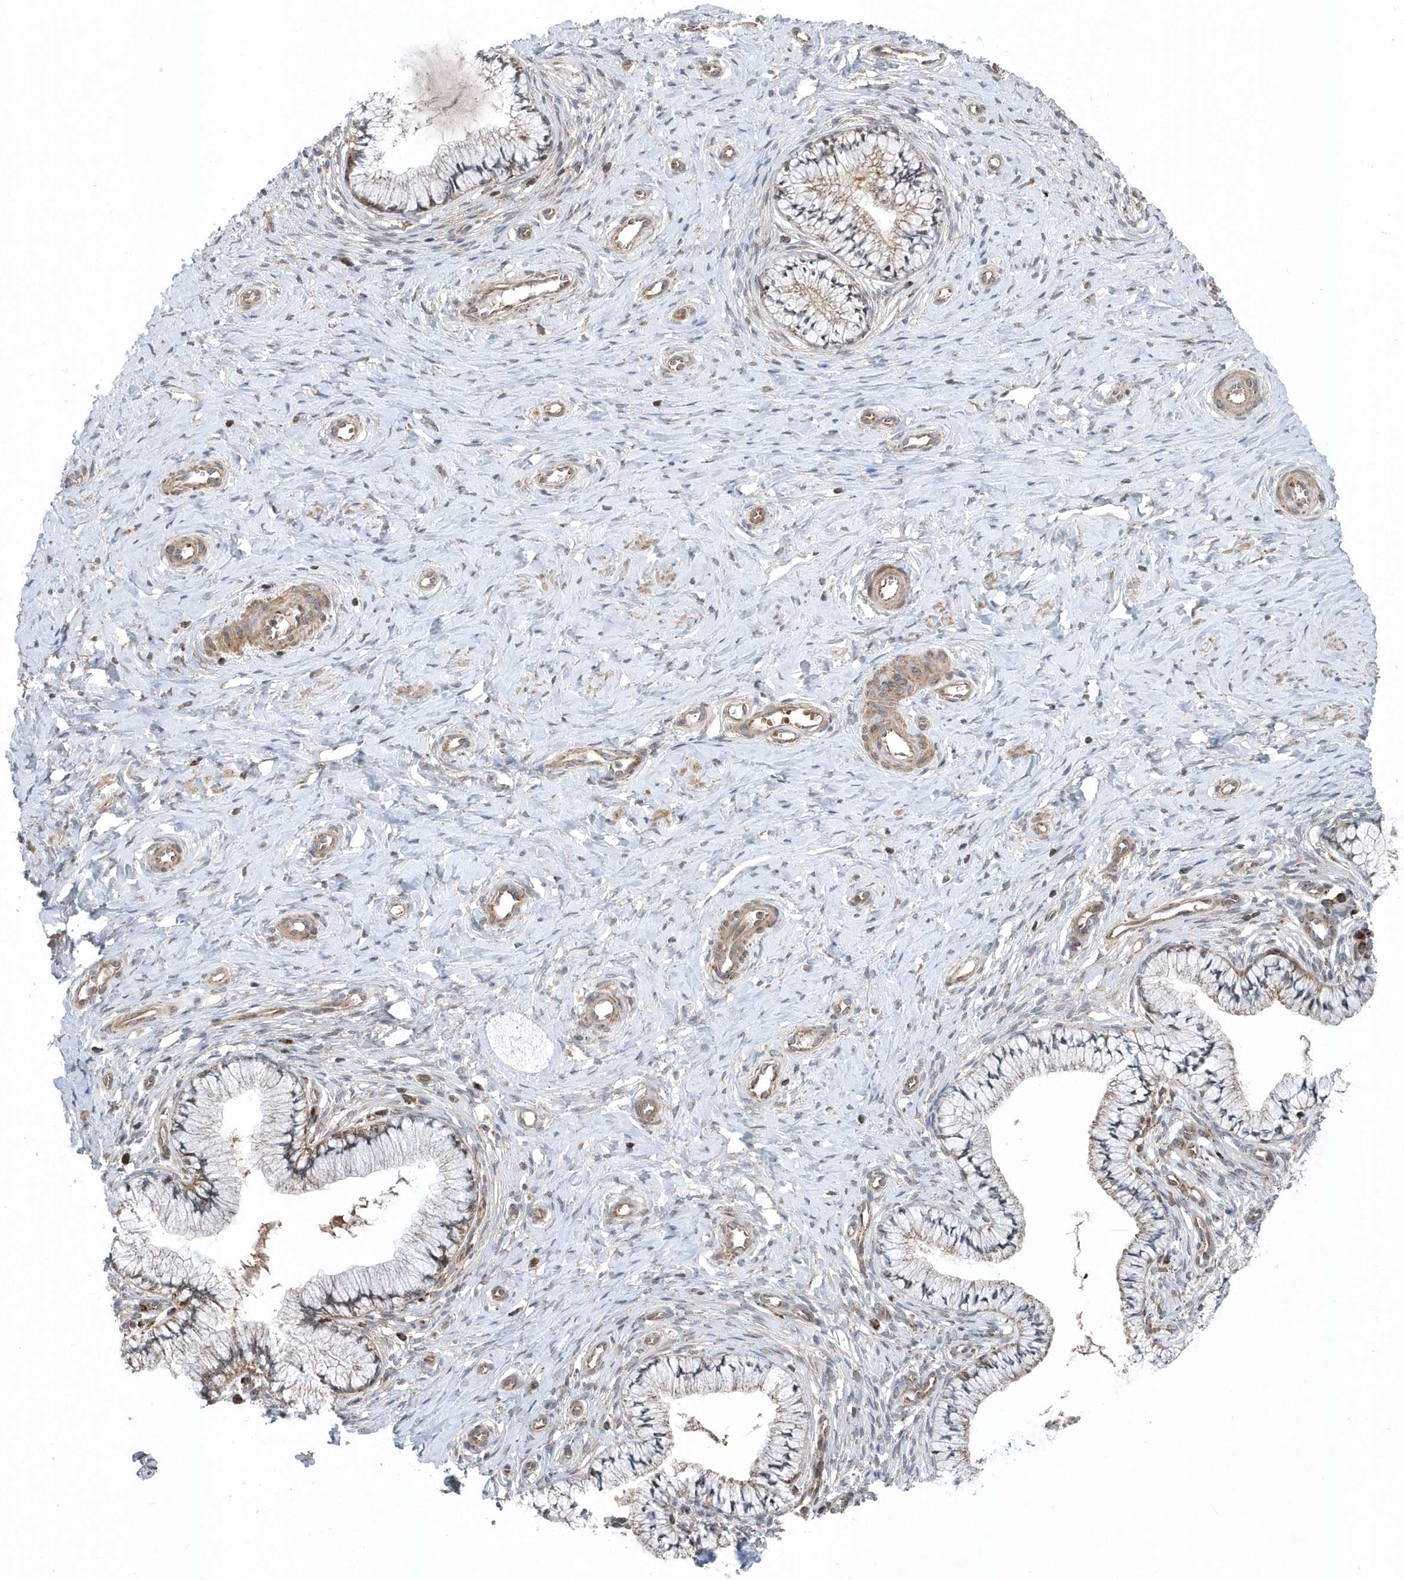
{"staining": {"intensity": "moderate", "quantity": "25%-75%", "location": "cytoplasmic/membranous"}, "tissue": "cervix", "cell_type": "Glandular cells", "image_type": "normal", "snomed": [{"axis": "morphology", "description": "Normal tissue, NOS"}, {"axis": "topography", "description": "Cervix"}], "caption": "The image reveals immunohistochemical staining of normal cervix. There is moderate cytoplasmic/membranous positivity is present in about 25%-75% of glandular cells.", "gene": "PPP1R7", "patient": {"sex": "female", "age": 36}}